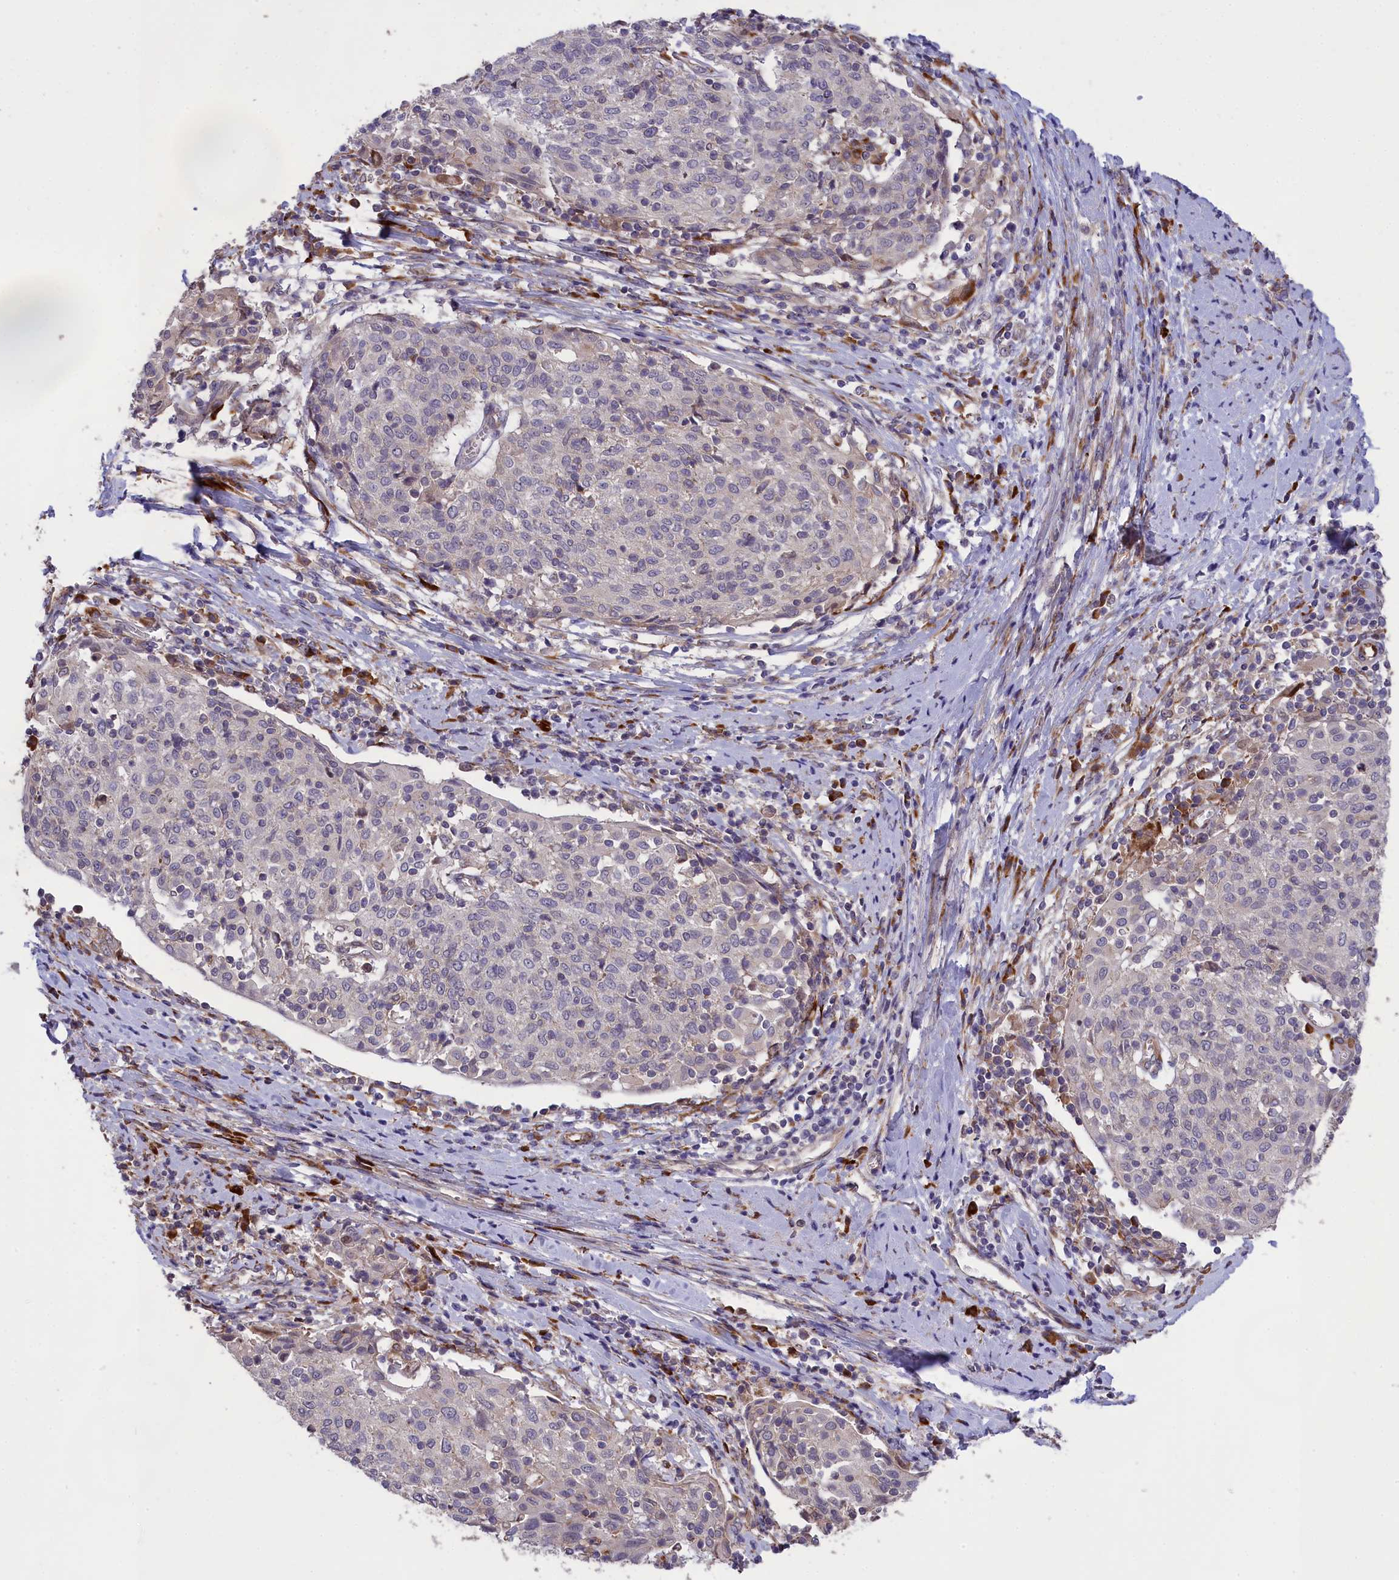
{"staining": {"intensity": "negative", "quantity": "none", "location": "none"}, "tissue": "cervical cancer", "cell_type": "Tumor cells", "image_type": "cancer", "snomed": [{"axis": "morphology", "description": "Squamous cell carcinoma, NOS"}, {"axis": "topography", "description": "Cervix"}], "caption": "IHC histopathology image of neoplastic tissue: cervical cancer (squamous cell carcinoma) stained with DAB displays no significant protein positivity in tumor cells.", "gene": "DDX60L", "patient": {"sex": "female", "age": 52}}